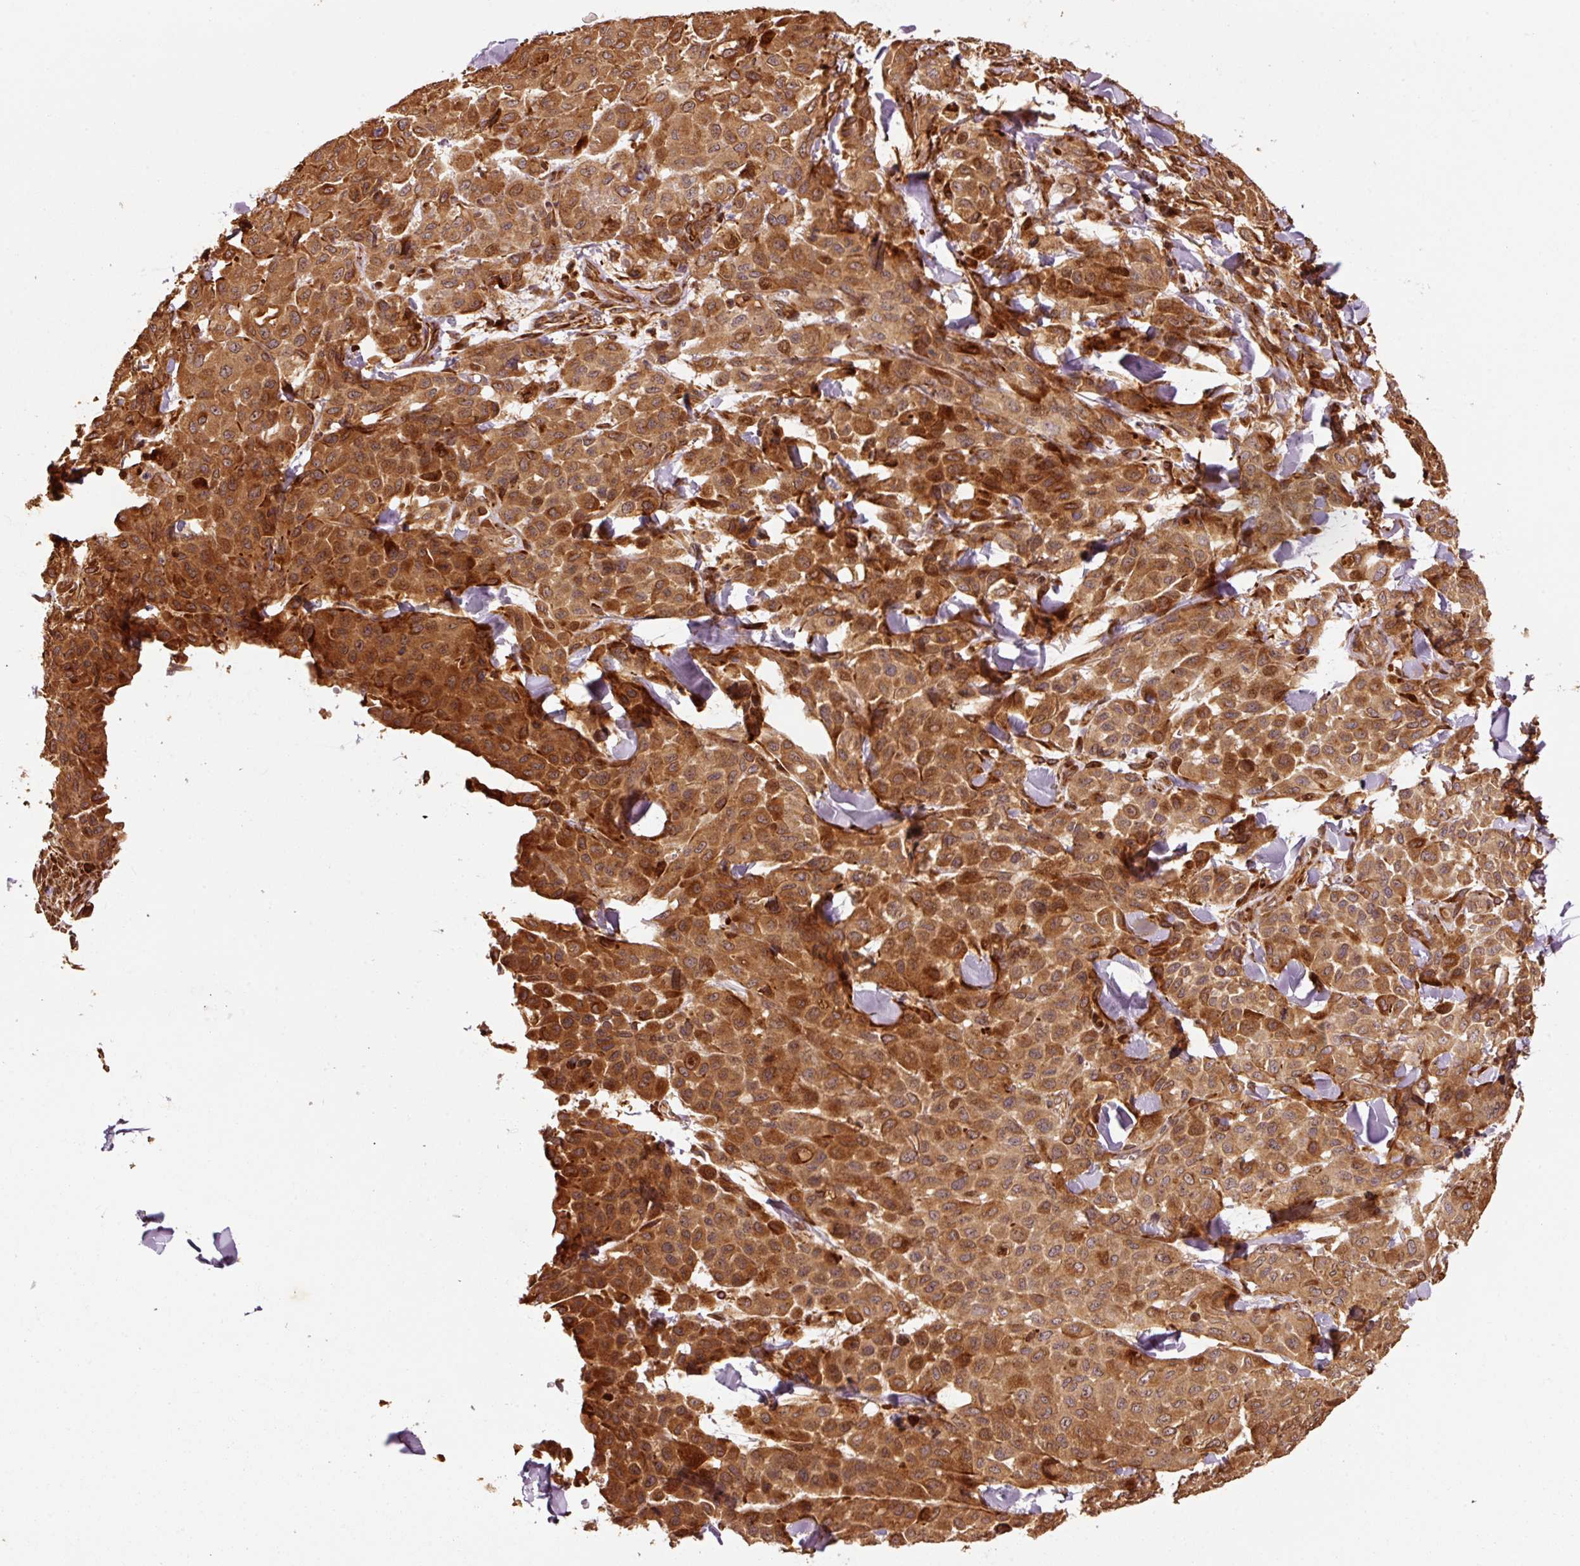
{"staining": {"intensity": "strong", "quantity": ">75%", "location": "cytoplasmic/membranous,nuclear"}, "tissue": "melanoma", "cell_type": "Tumor cells", "image_type": "cancer", "snomed": [{"axis": "morphology", "description": "Malignant melanoma, Metastatic site"}, {"axis": "topography", "description": "Skin"}], "caption": "Immunohistochemical staining of human melanoma reveals high levels of strong cytoplasmic/membranous and nuclear expression in approximately >75% of tumor cells.", "gene": "OXER1", "patient": {"sex": "female", "age": 81}}